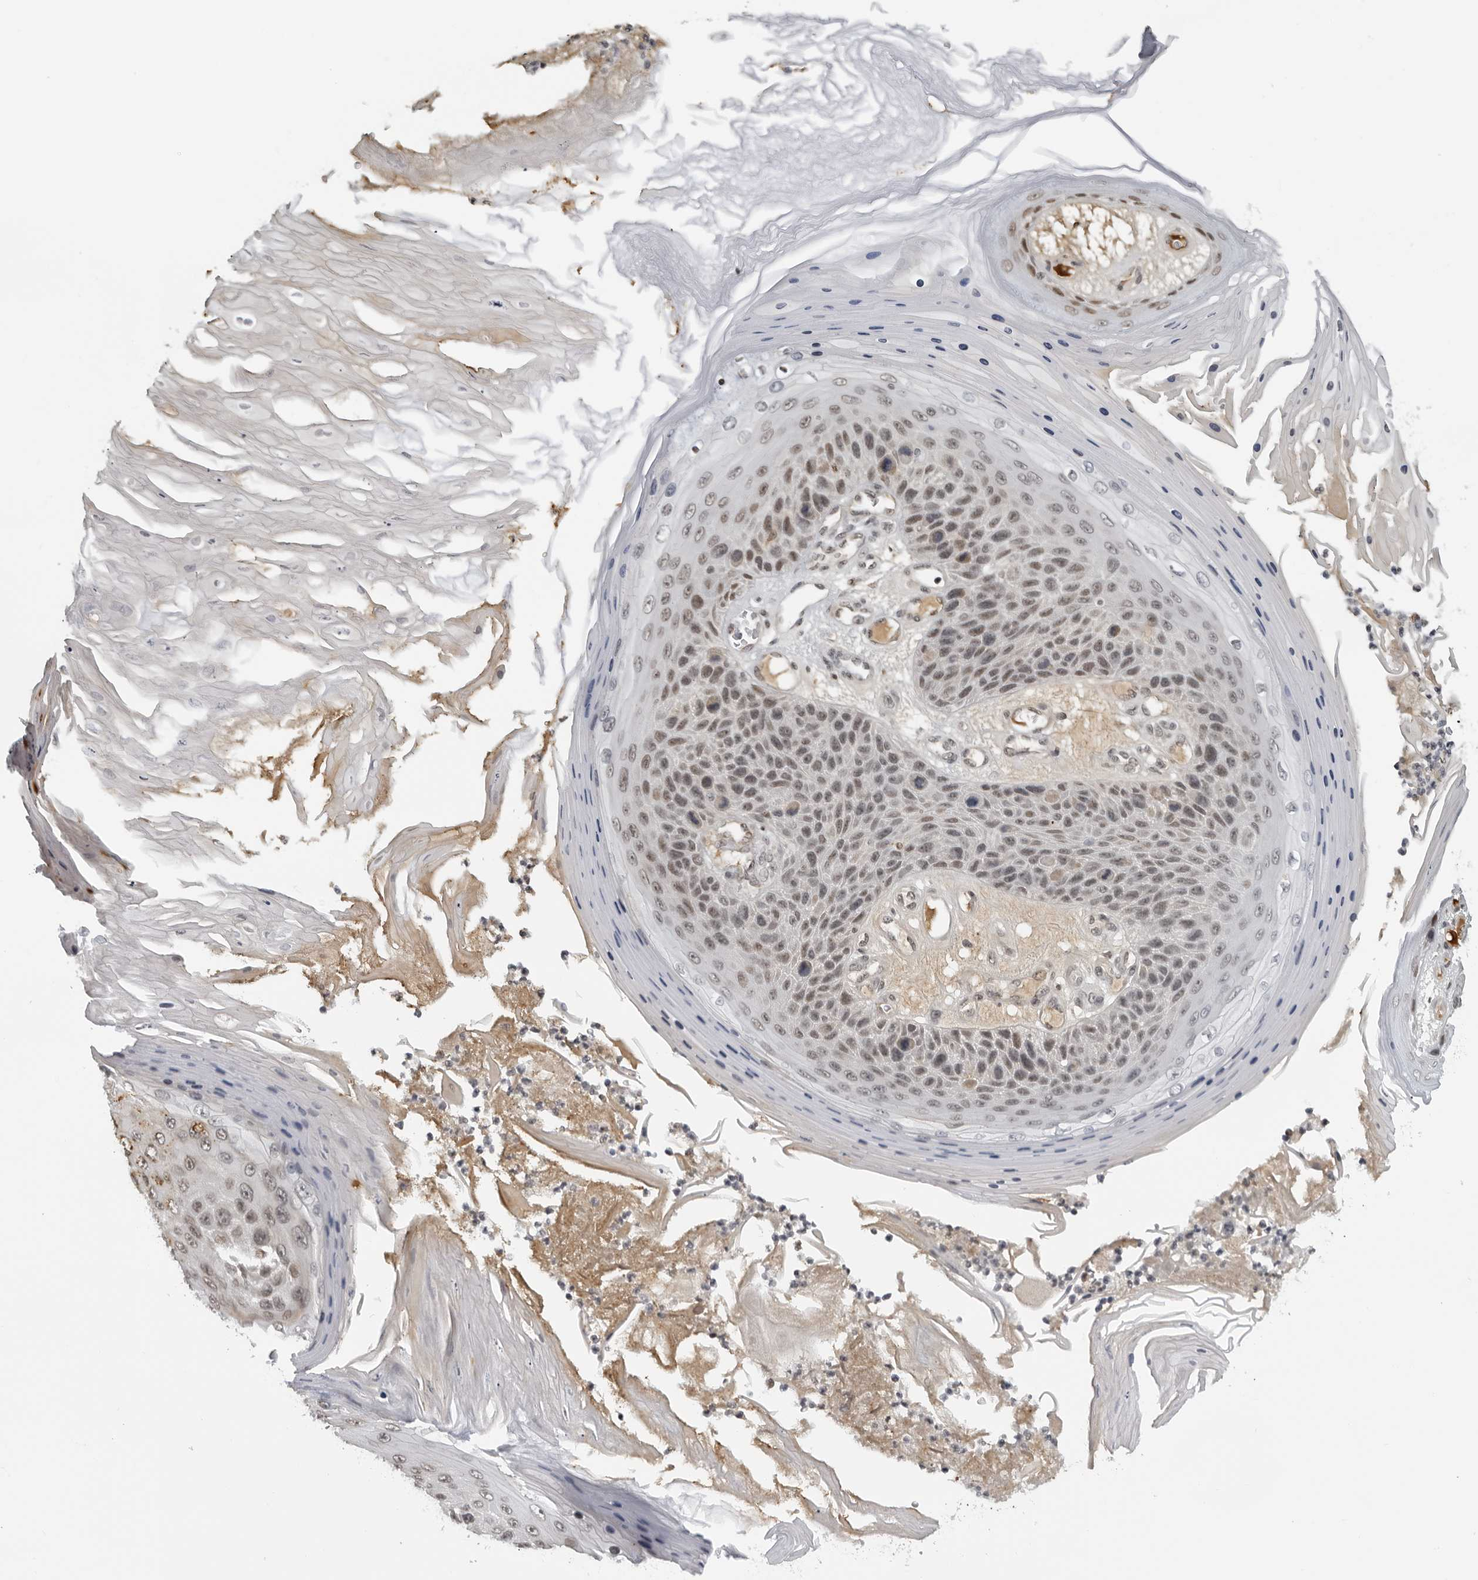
{"staining": {"intensity": "weak", "quantity": "25%-75%", "location": "nuclear"}, "tissue": "skin cancer", "cell_type": "Tumor cells", "image_type": "cancer", "snomed": [{"axis": "morphology", "description": "Squamous cell carcinoma, NOS"}, {"axis": "topography", "description": "Skin"}], "caption": "An image showing weak nuclear staining in approximately 25%-75% of tumor cells in skin squamous cell carcinoma, as visualized by brown immunohistochemical staining.", "gene": "MAF", "patient": {"sex": "female", "age": 88}}